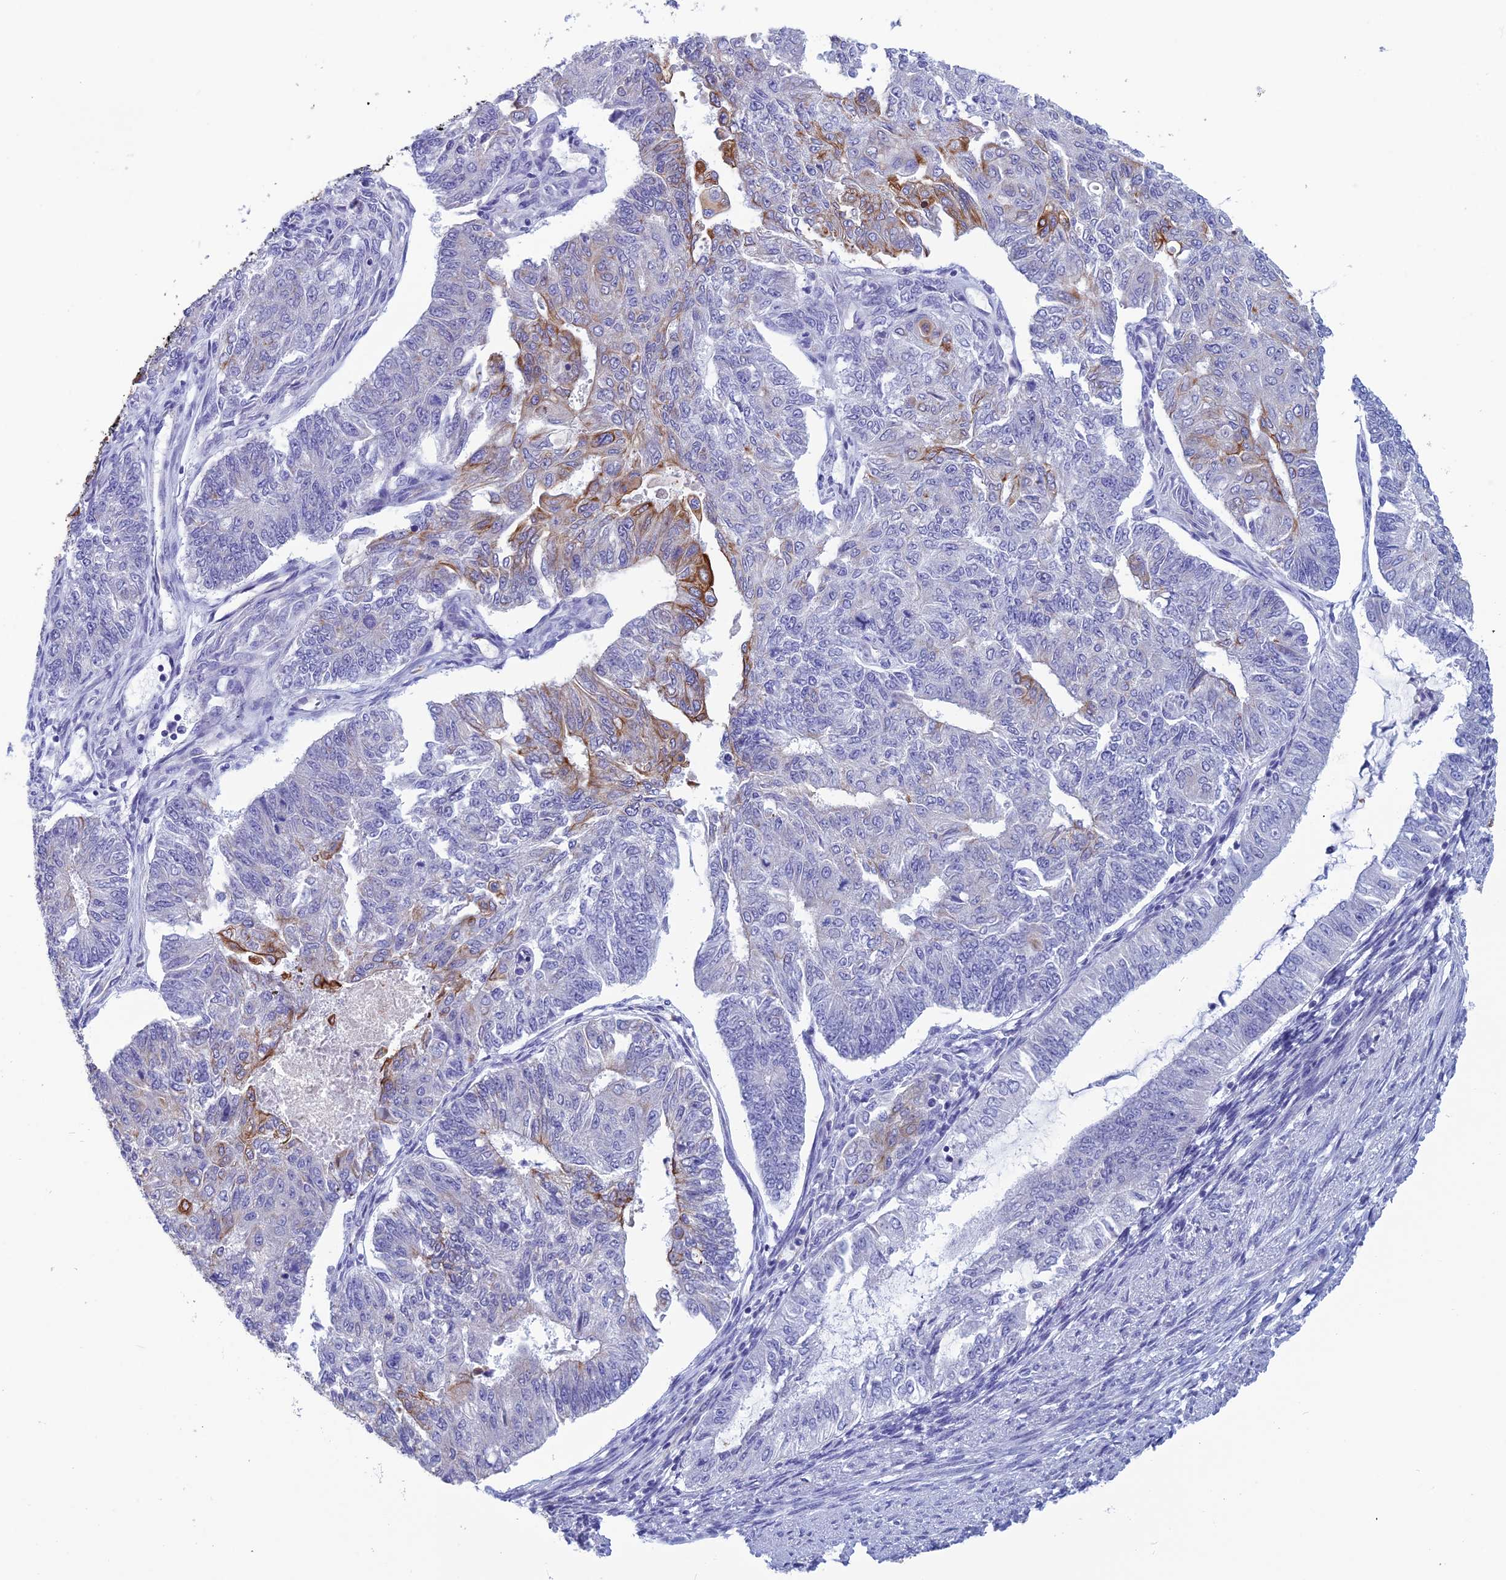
{"staining": {"intensity": "strong", "quantity": "<25%", "location": "cytoplasmic/membranous"}, "tissue": "endometrial cancer", "cell_type": "Tumor cells", "image_type": "cancer", "snomed": [{"axis": "morphology", "description": "Adenocarcinoma, NOS"}, {"axis": "topography", "description": "Endometrium"}], "caption": "Immunohistochemical staining of human endometrial adenocarcinoma exhibits medium levels of strong cytoplasmic/membranous staining in about <25% of tumor cells. (IHC, brightfield microscopy, high magnification).", "gene": "RBM41", "patient": {"sex": "female", "age": 32}}